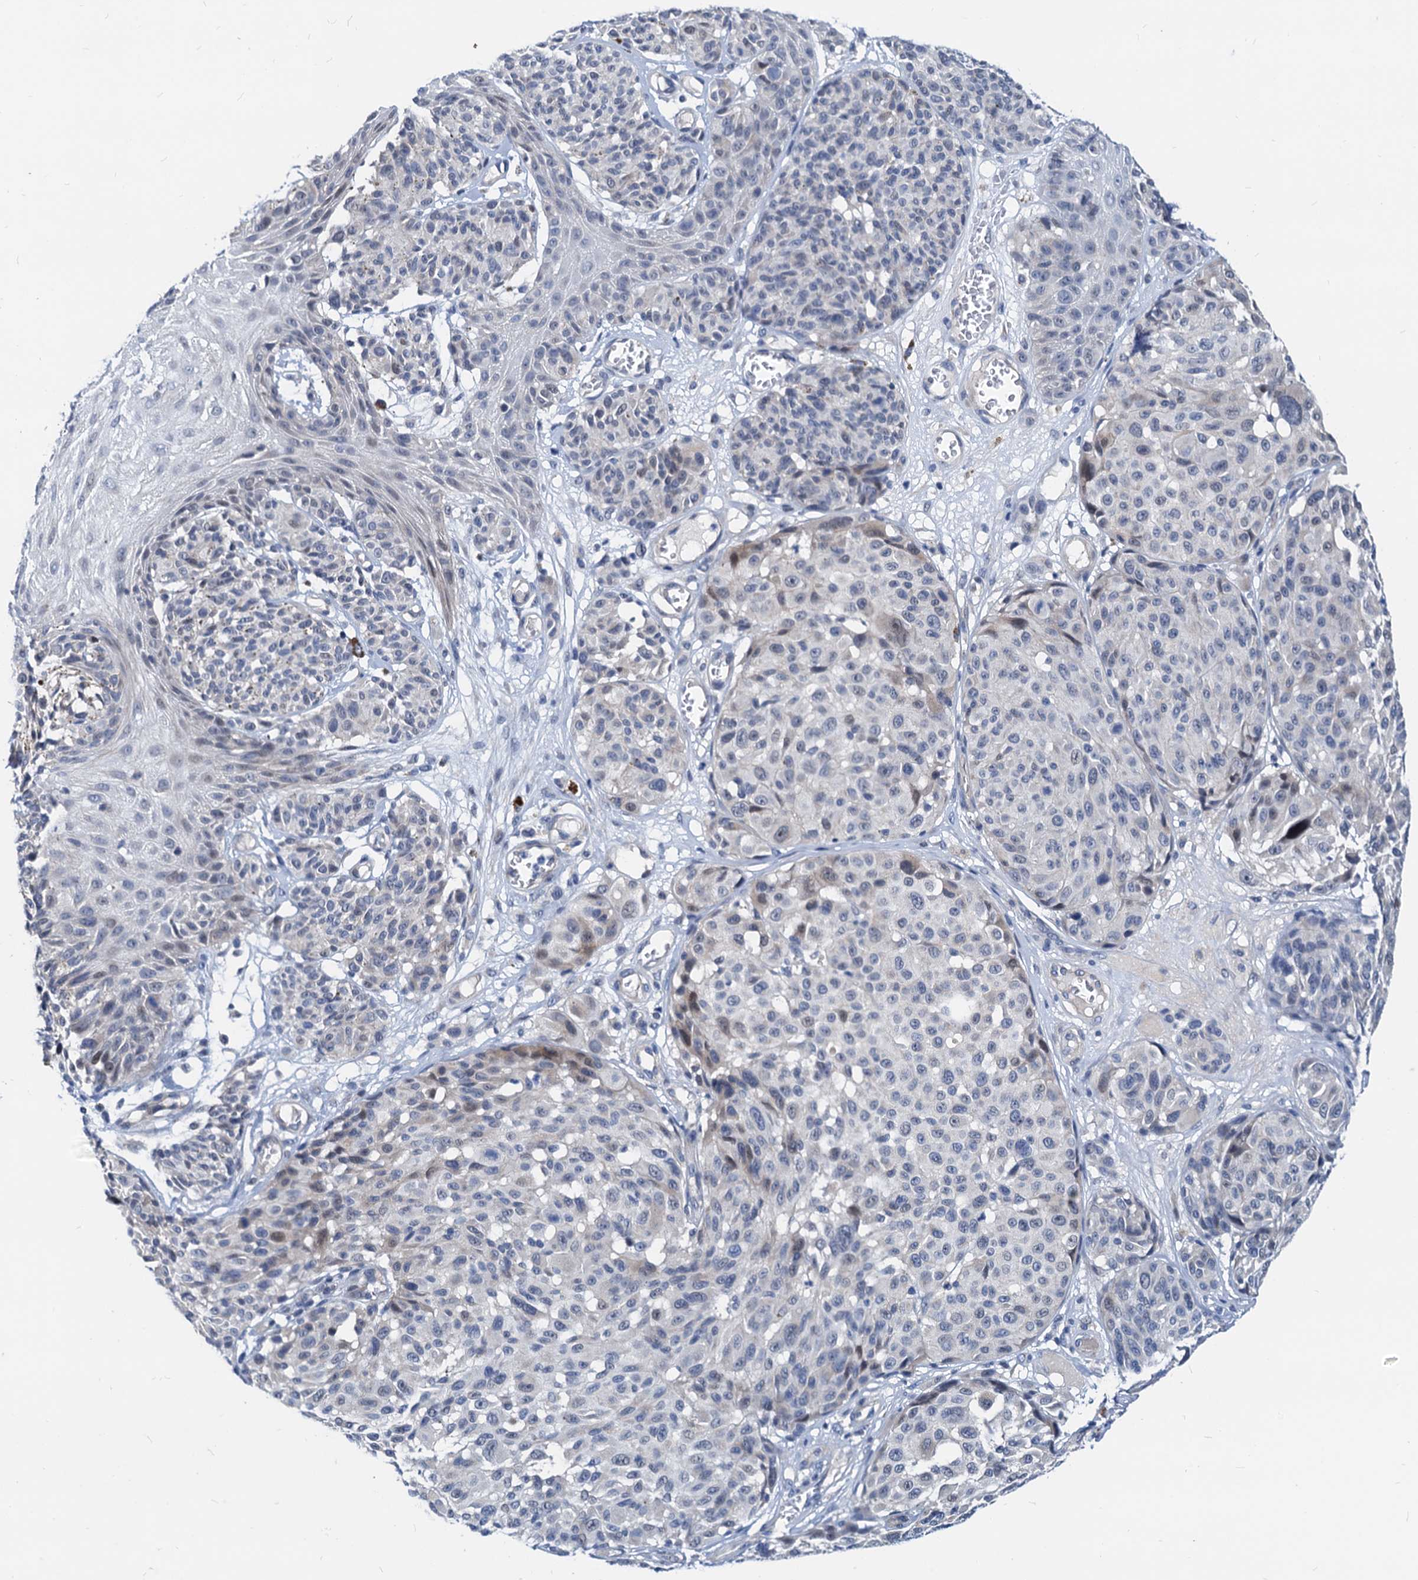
{"staining": {"intensity": "negative", "quantity": "none", "location": "none"}, "tissue": "melanoma", "cell_type": "Tumor cells", "image_type": "cancer", "snomed": [{"axis": "morphology", "description": "Malignant melanoma, NOS"}, {"axis": "topography", "description": "Skin"}], "caption": "IHC histopathology image of neoplastic tissue: human melanoma stained with DAB exhibits no significant protein staining in tumor cells.", "gene": "HSF2", "patient": {"sex": "male", "age": 83}}